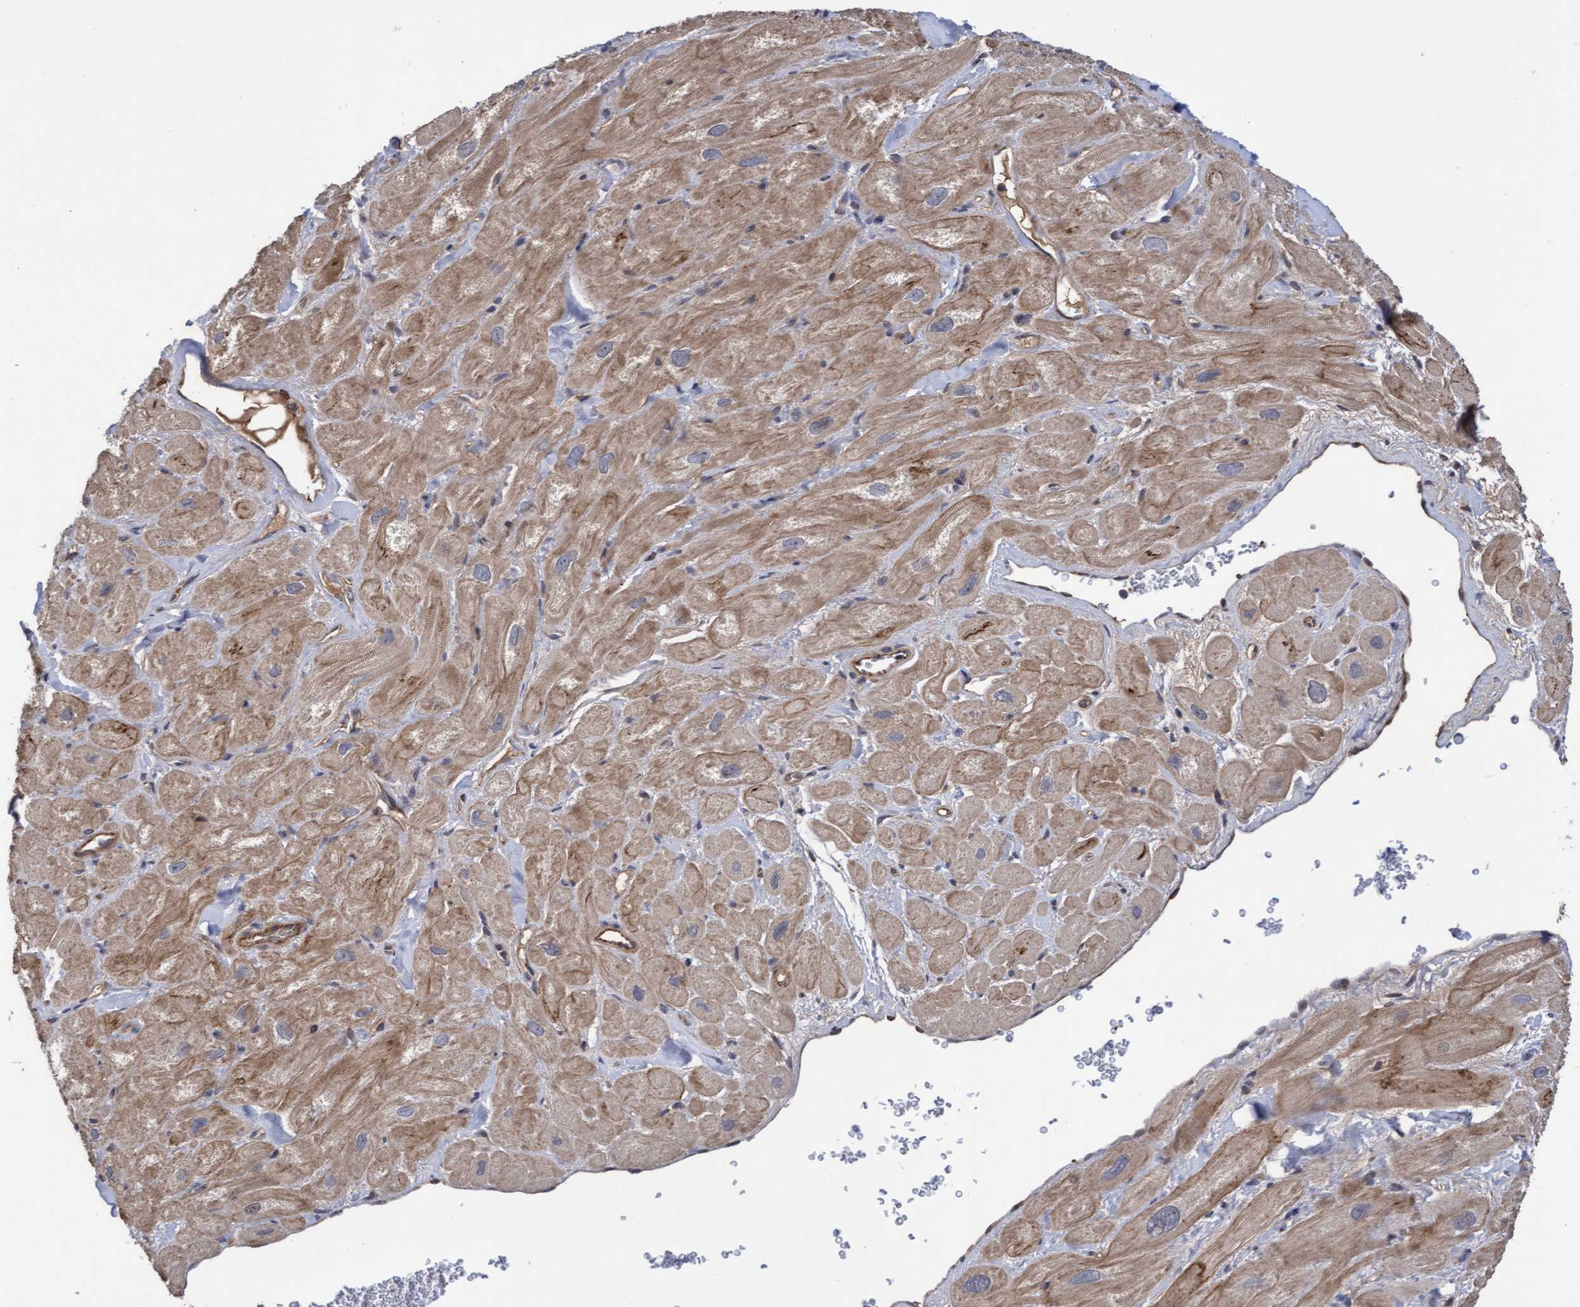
{"staining": {"intensity": "moderate", "quantity": ">75%", "location": "cytoplasmic/membranous"}, "tissue": "heart muscle", "cell_type": "Cardiomyocytes", "image_type": "normal", "snomed": [{"axis": "morphology", "description": "Normal tissue, NOS"}, {"axis": "topography", "description": "Heart"}], "caption": "A medium amount of moderate cytoplasmic/membranous staining is present in about >75% of cardiomyocytes in unremarkable heart muscle. (Stains: DAB in brown, nuclei in blue, Microscopy: brightfield microscopy at high magnification).", "gene": "COBL", "patient": {"sex": "male", "age": 49}}